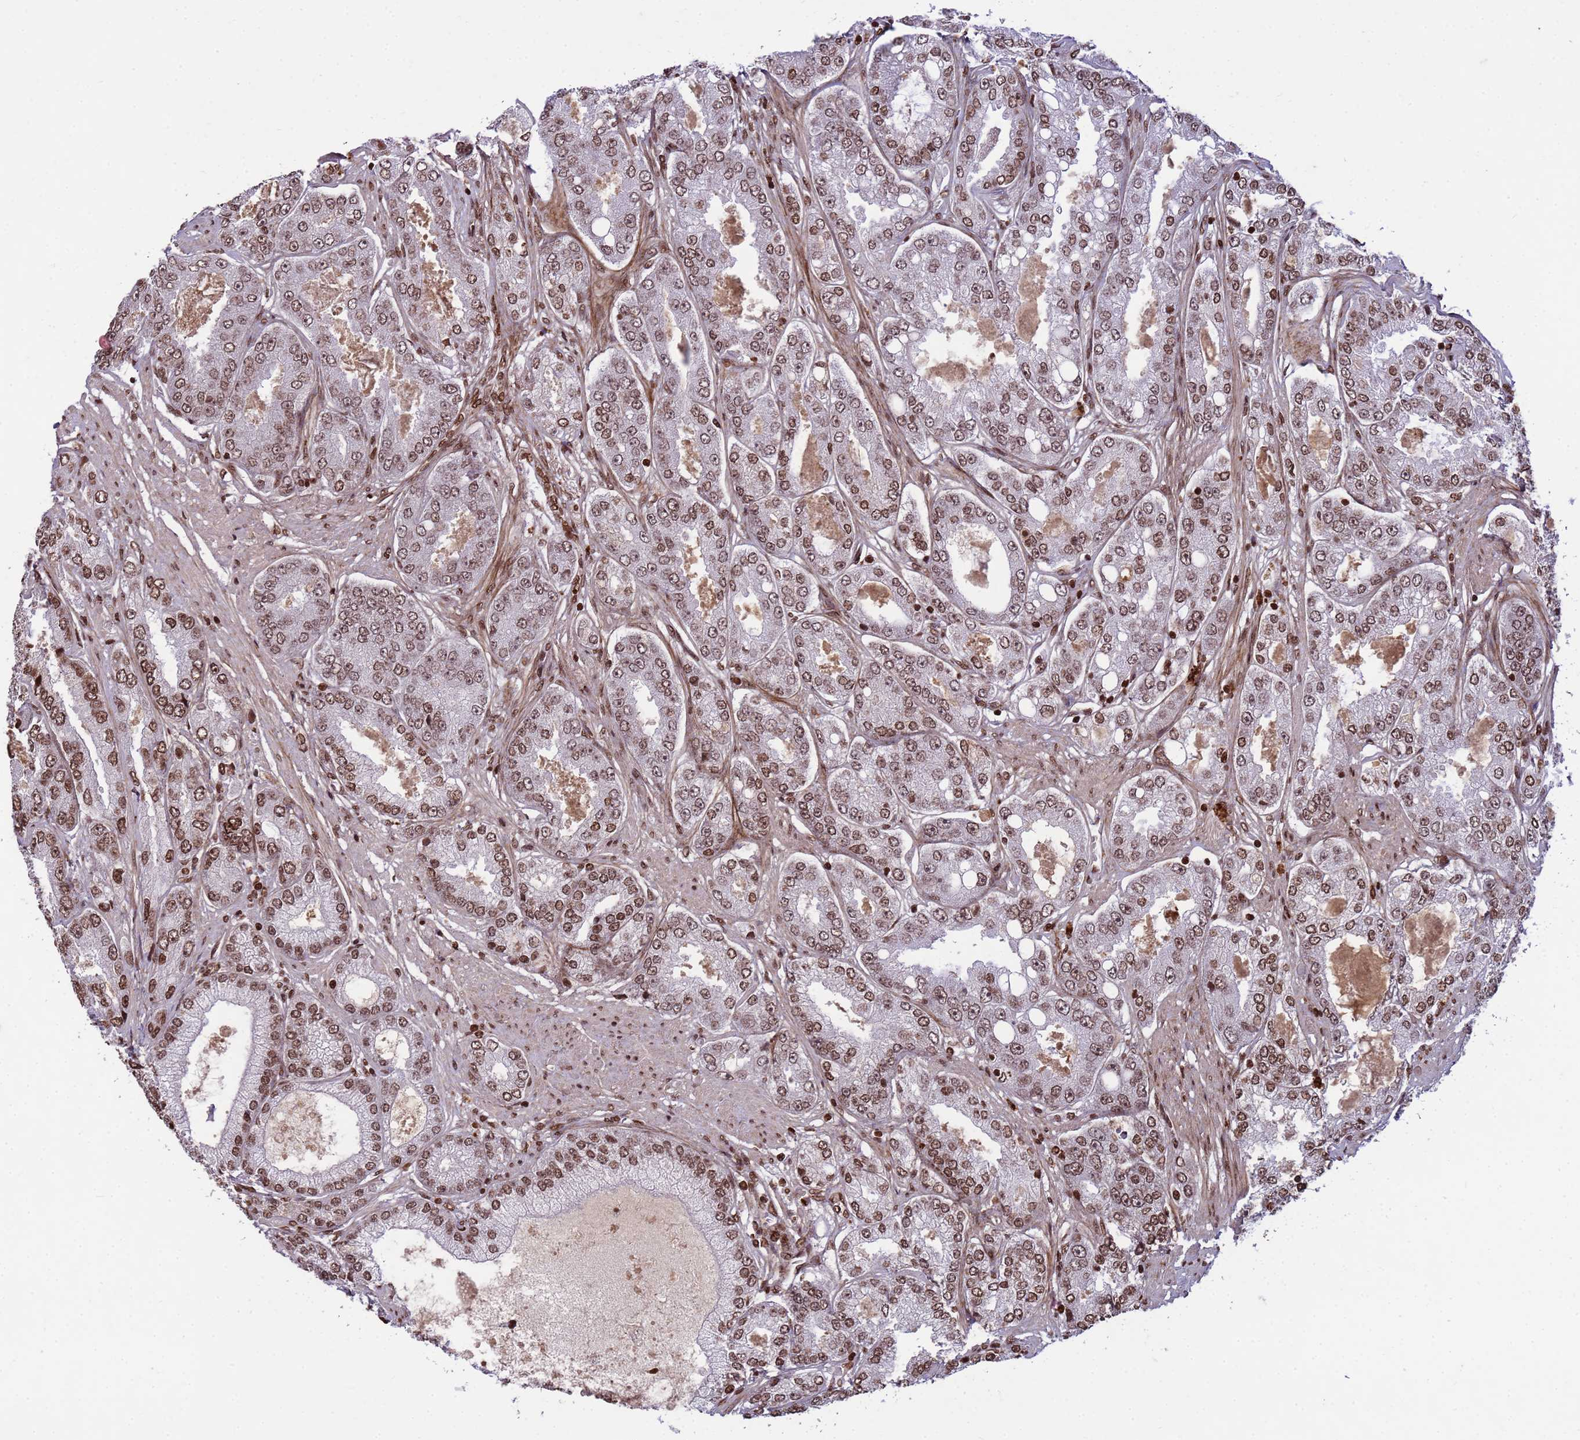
{"staining": {"intensity": "moderate", "quantity": ">75%", "location": "nuclear"}, "tissue": "prostate cancer", "cell_type": "Tumor cells", "image_type": "cancer", "snomed": [{"axis": "morphology", "description": "Adenocarcinoma, High grade"}, {"axis": "topography", "description": "Prostate"}], "caption": "A micrograph showing moderate nuclear positivity in about >75% of tumor cells in prostate high-grade adenocarcinoma, as visualized by brown immunohistochemical staining.", "gene": "H3-3B", "patient": {"sex": "male", "age": 71}}